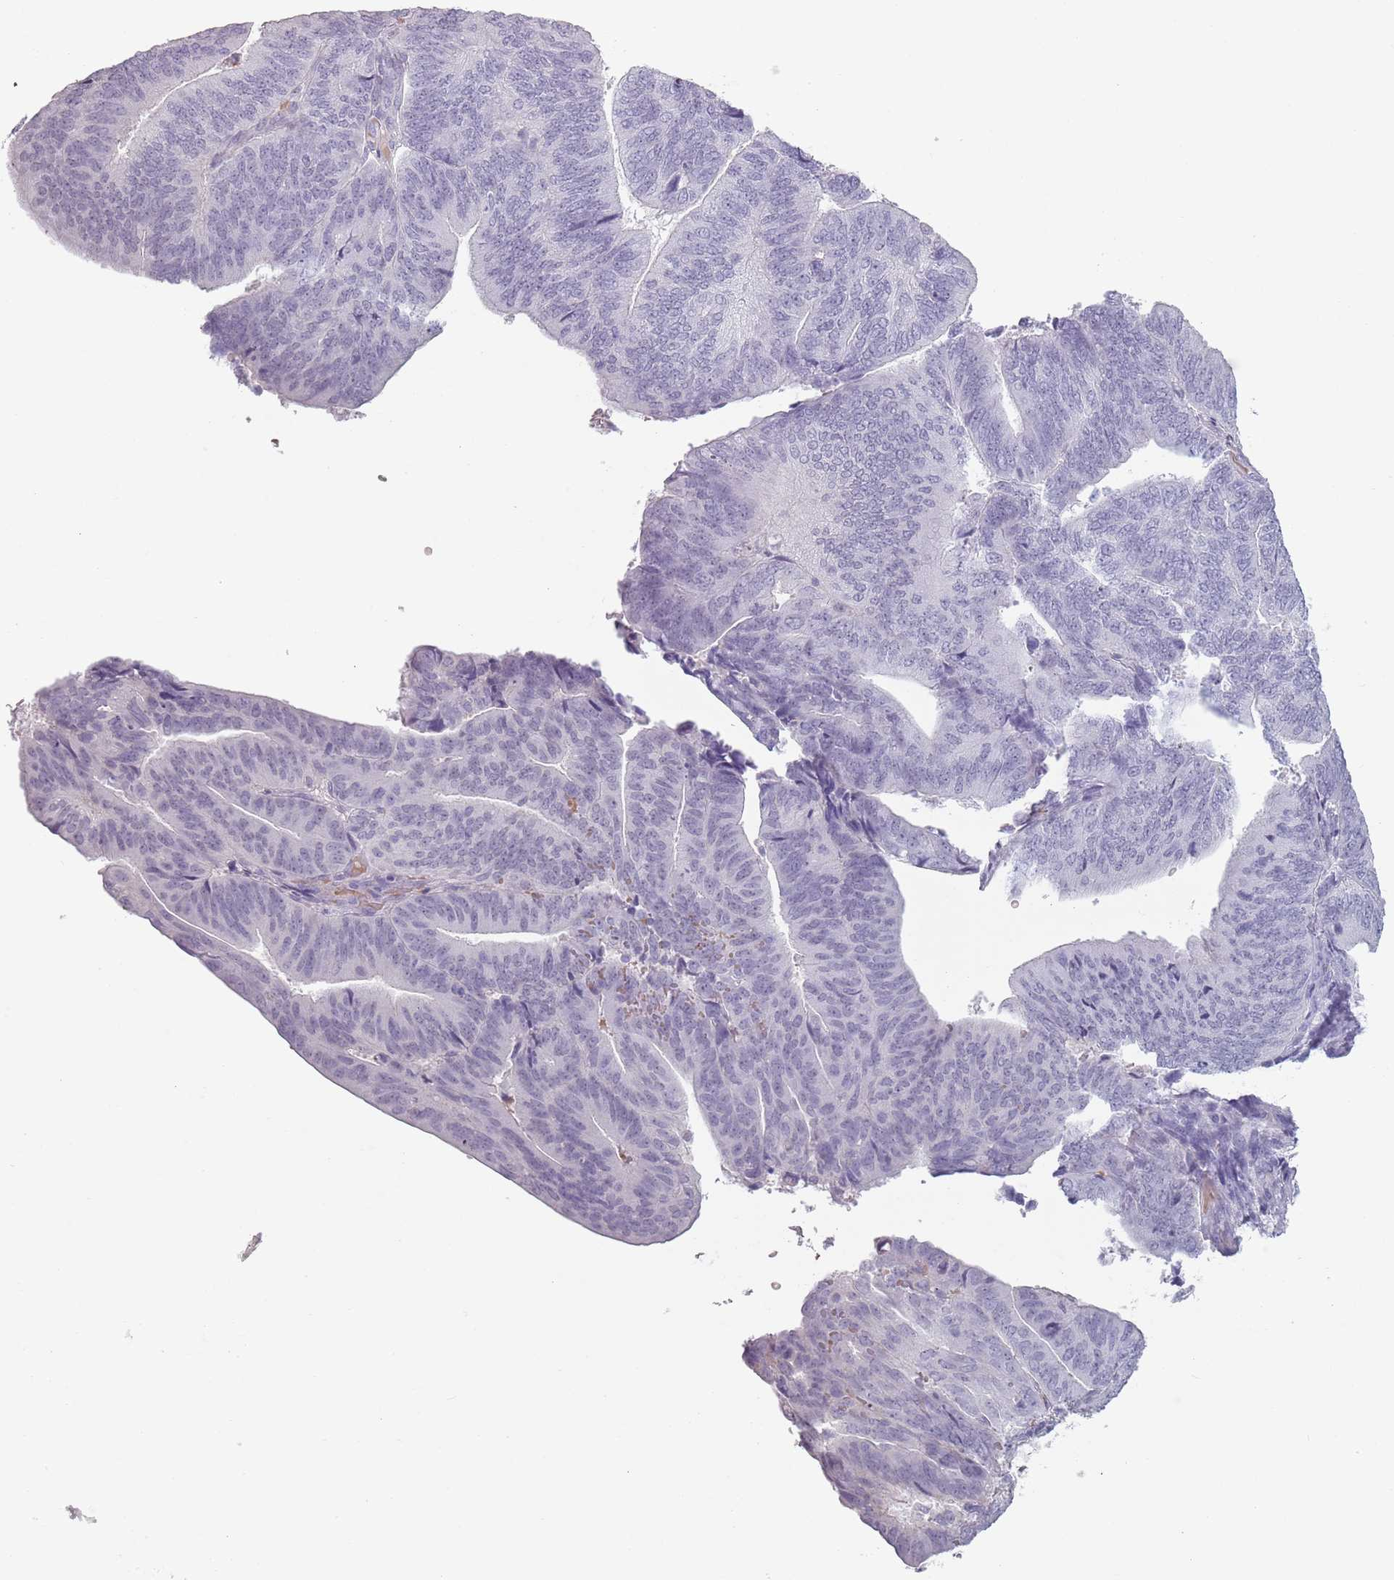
{"staining": {"intensity": "negative", "quantity": "none", "location": "none"}, "tissue": "endometrial cancer", "cell_type": "Tumor cells", "image_type": "cancer", "snomed": [{"axis": "morphology", "description": "Adenocarcinoma, NOS"}, {"axis": "topography", "description": "Endometrium"}], "caption": "This is an immunohistochemistry (IHC) photomicrograph of human endometrial cancer (adenocarcinoma). There is no expression in tumor cells.", "gene": "PIEZO1", "patient": {"sex": "female", "age": 70}}